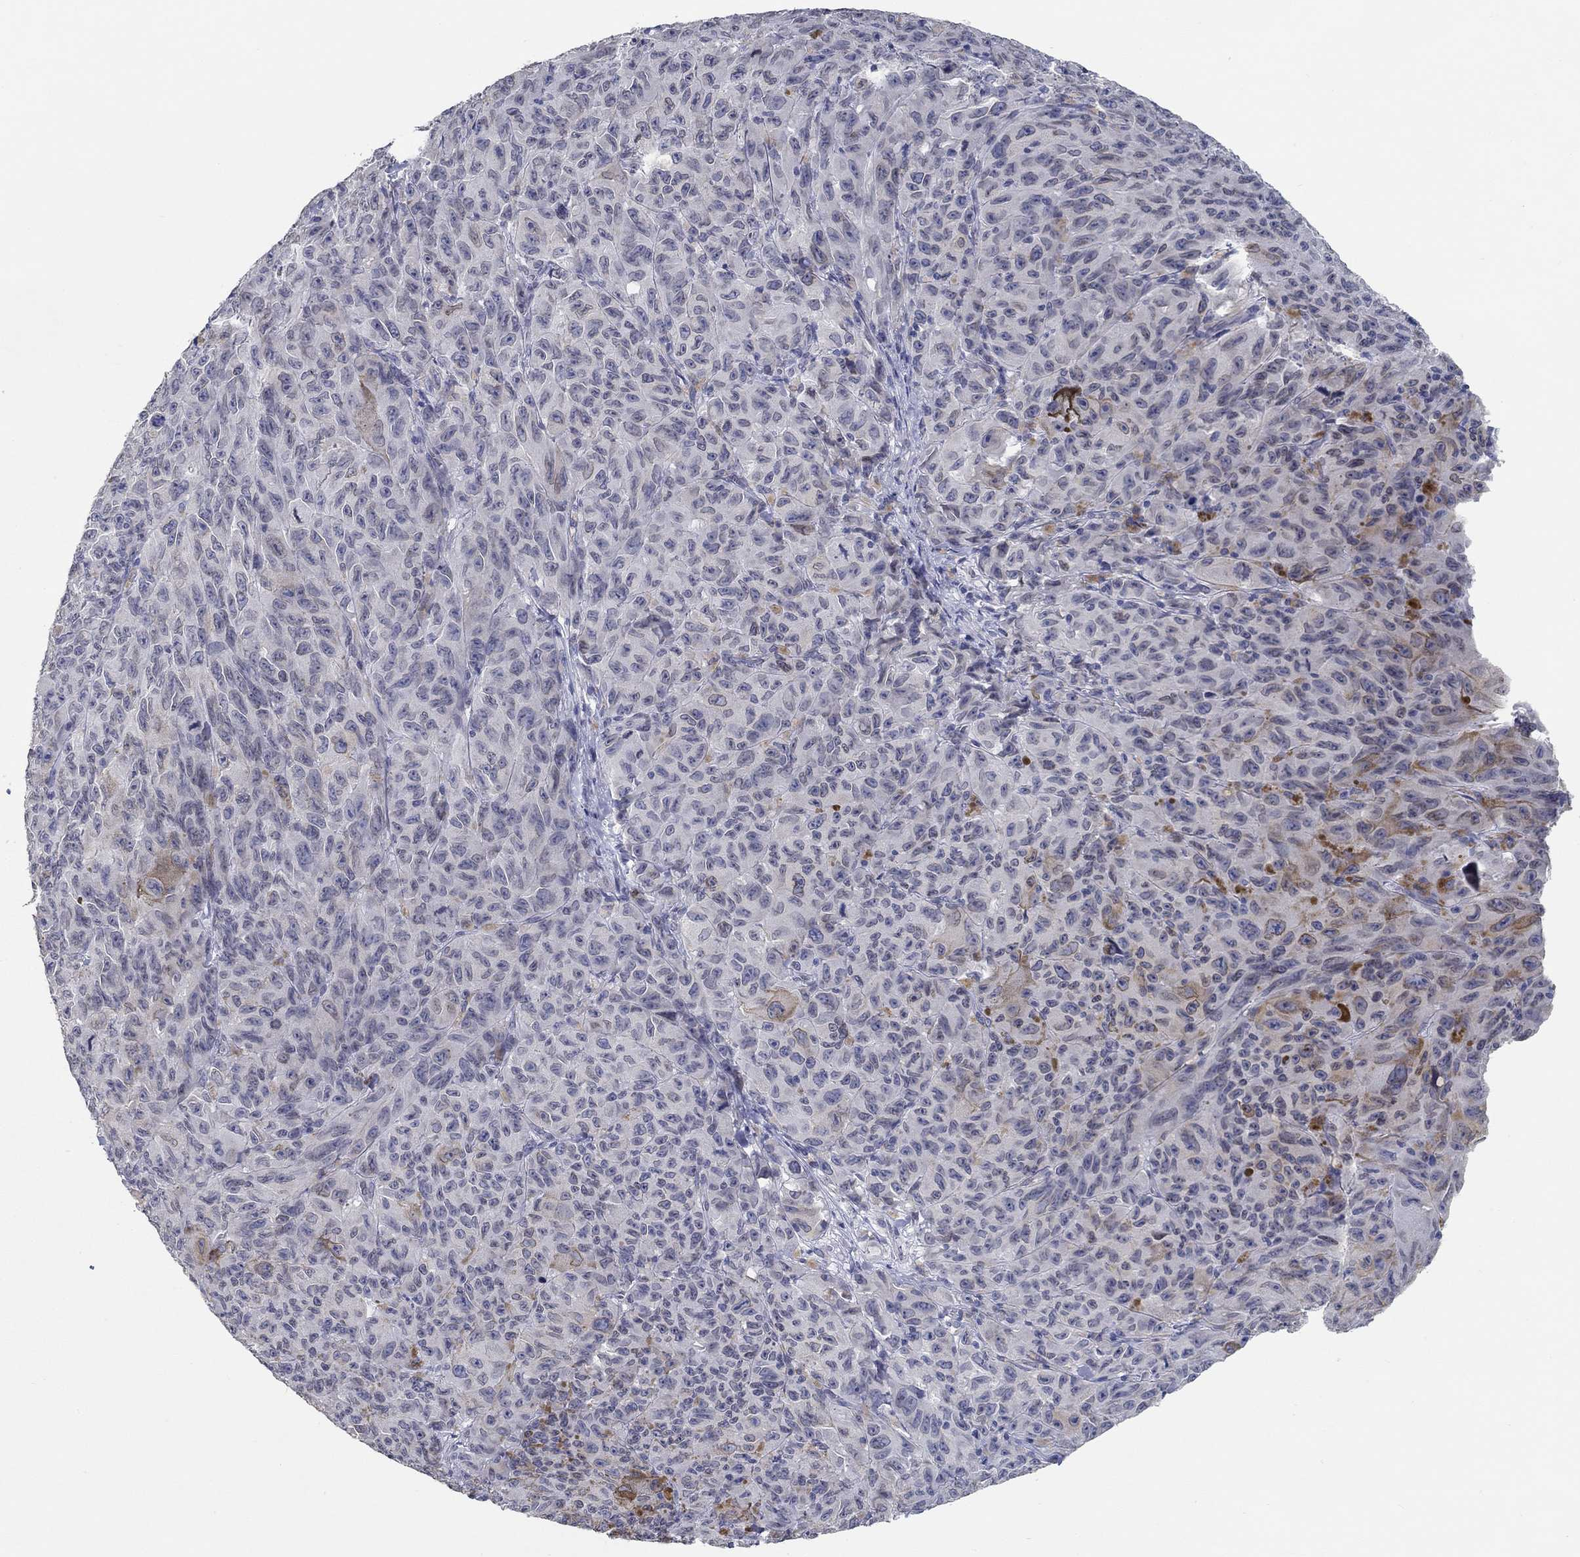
{"staining": {"intensity": "negative", "quantity": "none", "location": "none"}, "tissue": "melanoma", "cell_type": "Tumor cells", "image_type": "cancer", "snomed": [{"axis": "morphology", "description": "Malignant melanoma, NOS"}, {"axis": "topography", "description": "Vulva, labia, clitoris and Bartholin´s gland, NO"}], "caption": "The immunohistochemistry (IHC) image has no significant positivity in tumor cells of malignant melanoma tissue.", "gene": "NUP155", "patient": {"sex": "female", "age": 75}}